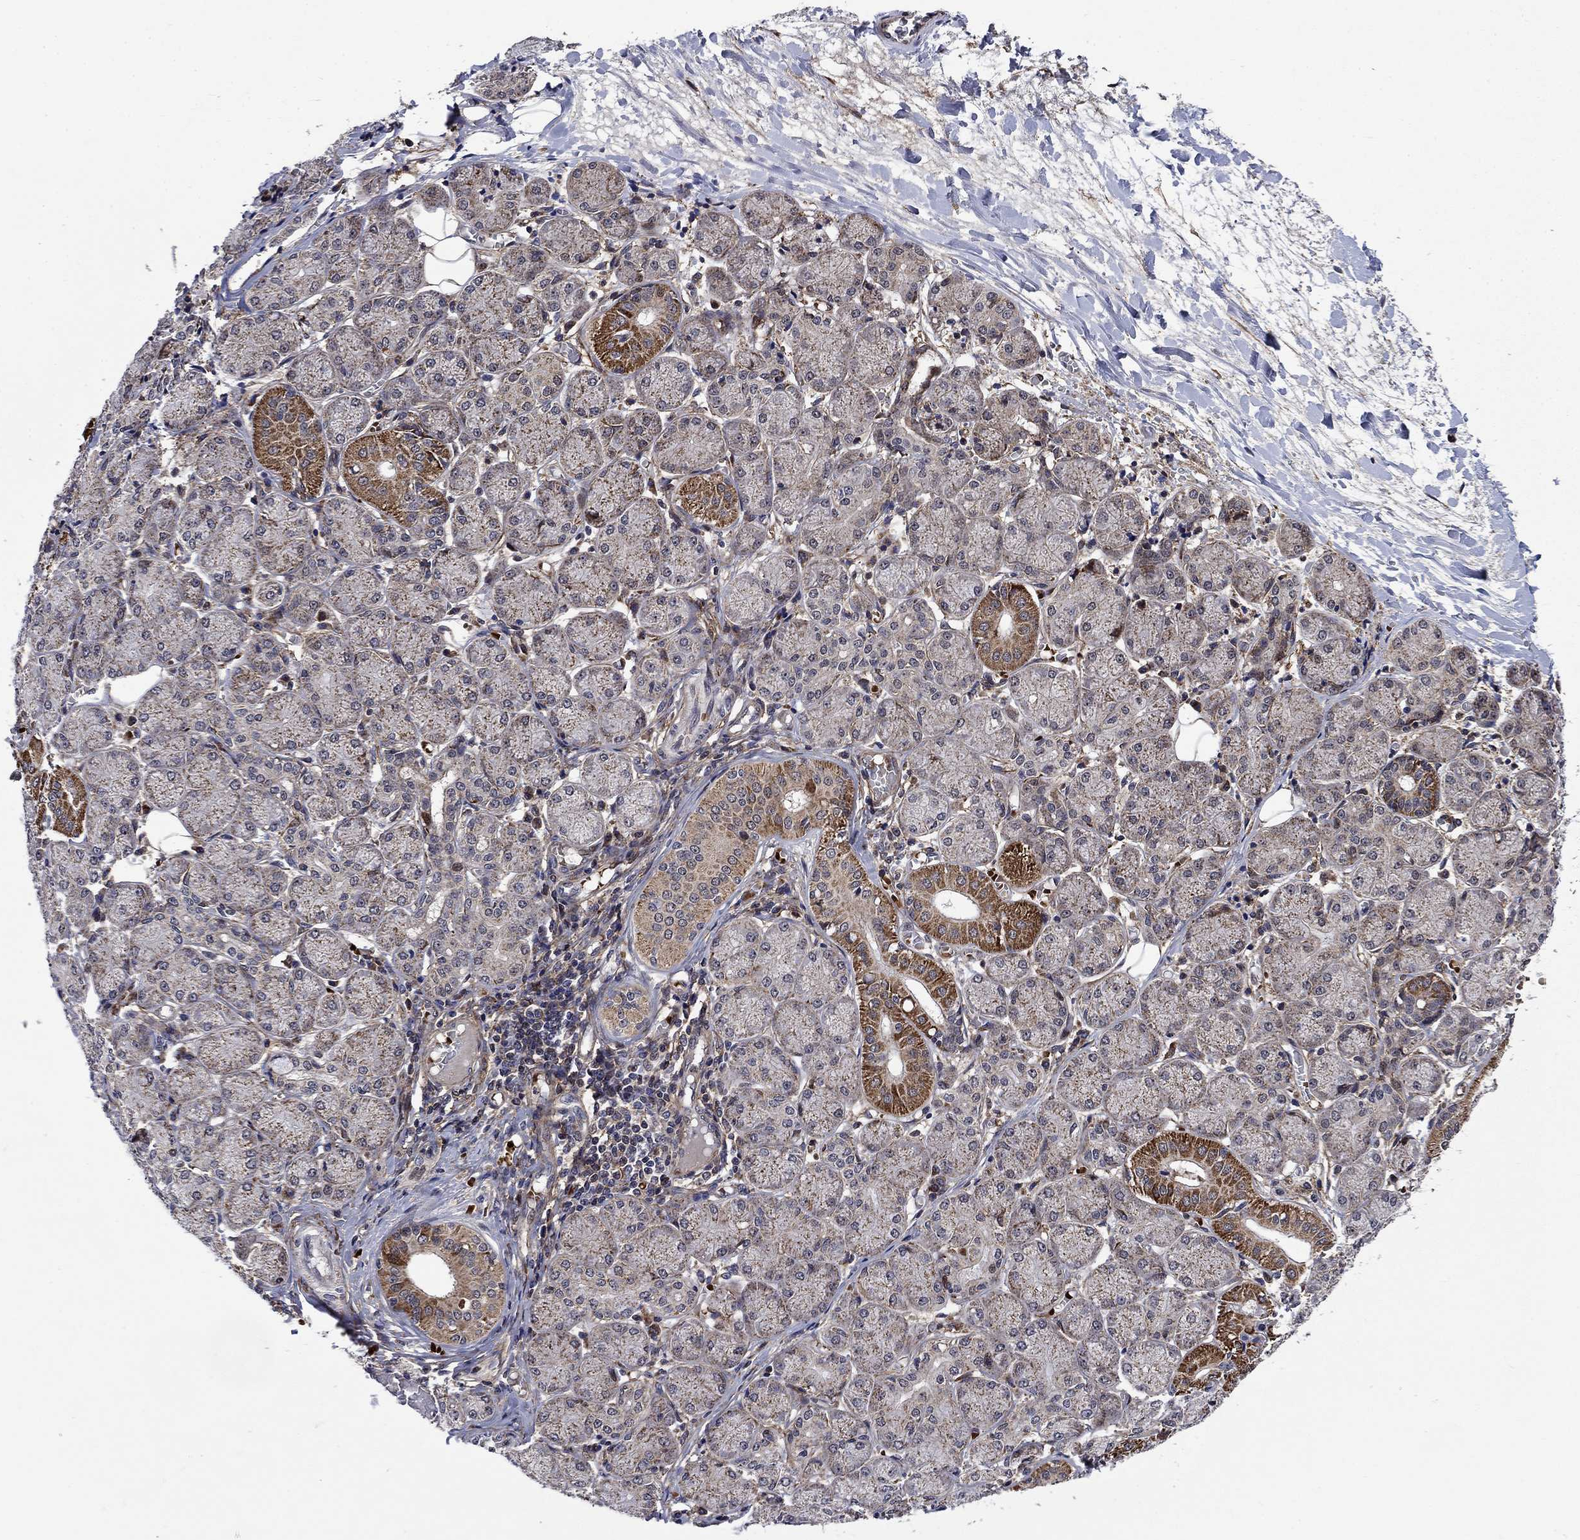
{"staining": {"intensity": "strong", "quantity": "25%-75%", "location": "cytoplasmic/membranous,nuclear"}, "tissue": "salivary gland", "cell_type": "Glandular cells", "image_type": "normal", "snomed": [{"axis": "morphology", "description": "Normal tissue, NOS"}, {"axis": "topography", "description": "Salivary gland"}, {"axis": "topography", "description": "Peripheral nerve tissue"}], "caption": "This photomicrograph demonstrates immunohistochemistry staining of unremarkable human salivary gland, with high strong cytoplasmic/membranous,nuclear positivity in approximately 25%-75% of glandular cells.", "gene": "AGTPBP1", "patient": {"sex": "female", "age": 24}}